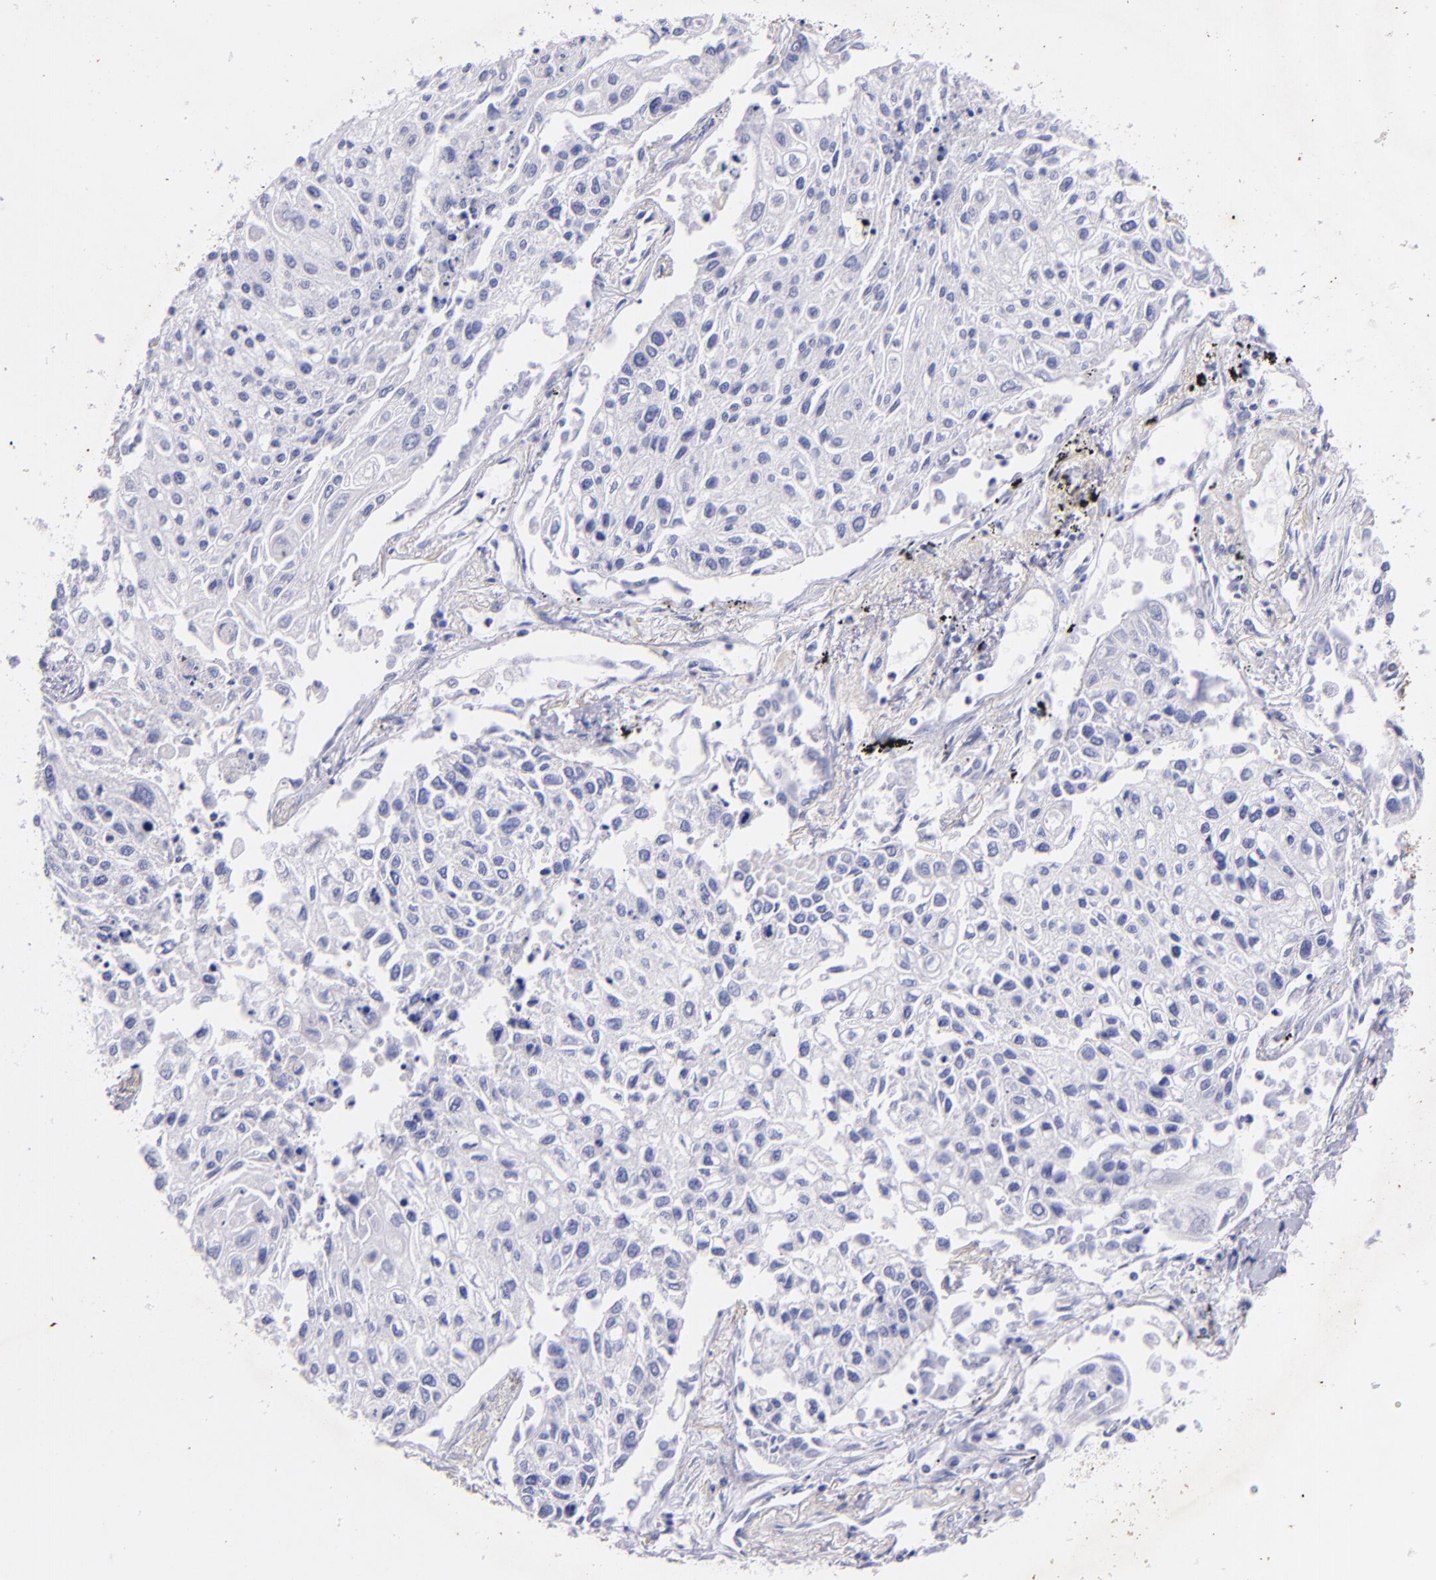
{"staining": {"intensity": "negative", "quantity": "none", "location": "none"}, "tissue": "lung cancer", "cell_type": "Tumor cells", "image_type": "cancer", "snomed": [{"axis": "morphology", "description": "Squamous cell carcinoma, NOS"}, {"axis": "topography", "description": "Lung"}], "caption": "The immunohistochemistry micrograph has no significant expression in tumor cells of squamous cell carcinoma (lung) tissue.", "gene": "UCHL1", "patient": {"sex": "male", "age": 75}}